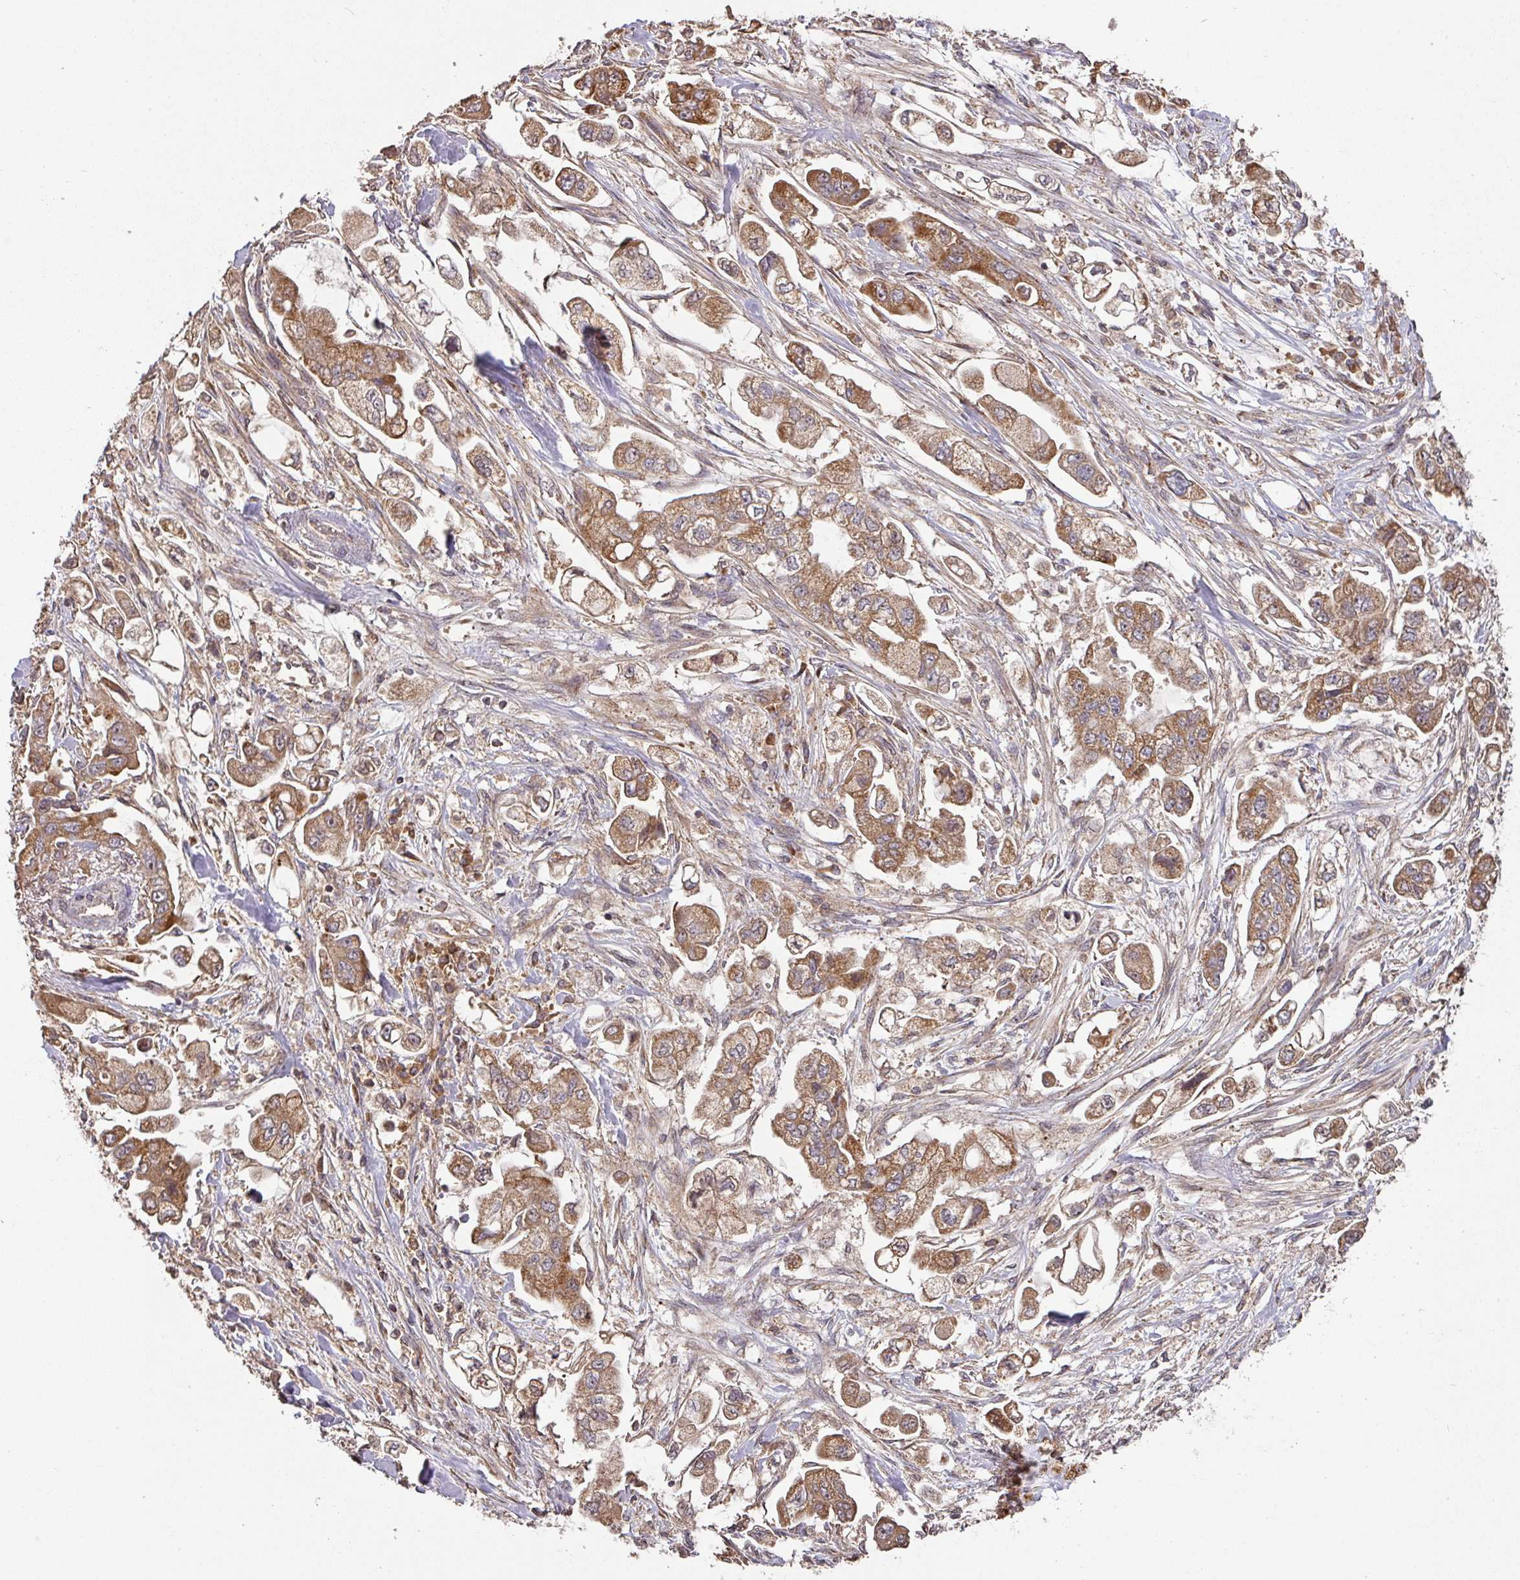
{"staining": {"intensity": "moderate", "quantity": ">75%", "location": "cytoplasmic/membranous"}, "tissue": "stomach cancer", "cell_type": "Tumor cells", "image_type": "cancer", "snomed": [{"axis": "morphology", "description": "Adenocarcinoma, NOS"}, {"axis": "topography", "description": "Stomach"}], "caption": "Immunohistochemical staining of human stomach cancer shows moderate cytoplasmic/membranous protein expression in approximately >75% of tumor cells. The staining was performed using DAB (3,3'-diaminobenzidine), with brown indicating positive protein expression. Nuclei are stained blue with hematoxylin.", "gene": "MRRF", "patient": {"sex": "male", "age": 62}}